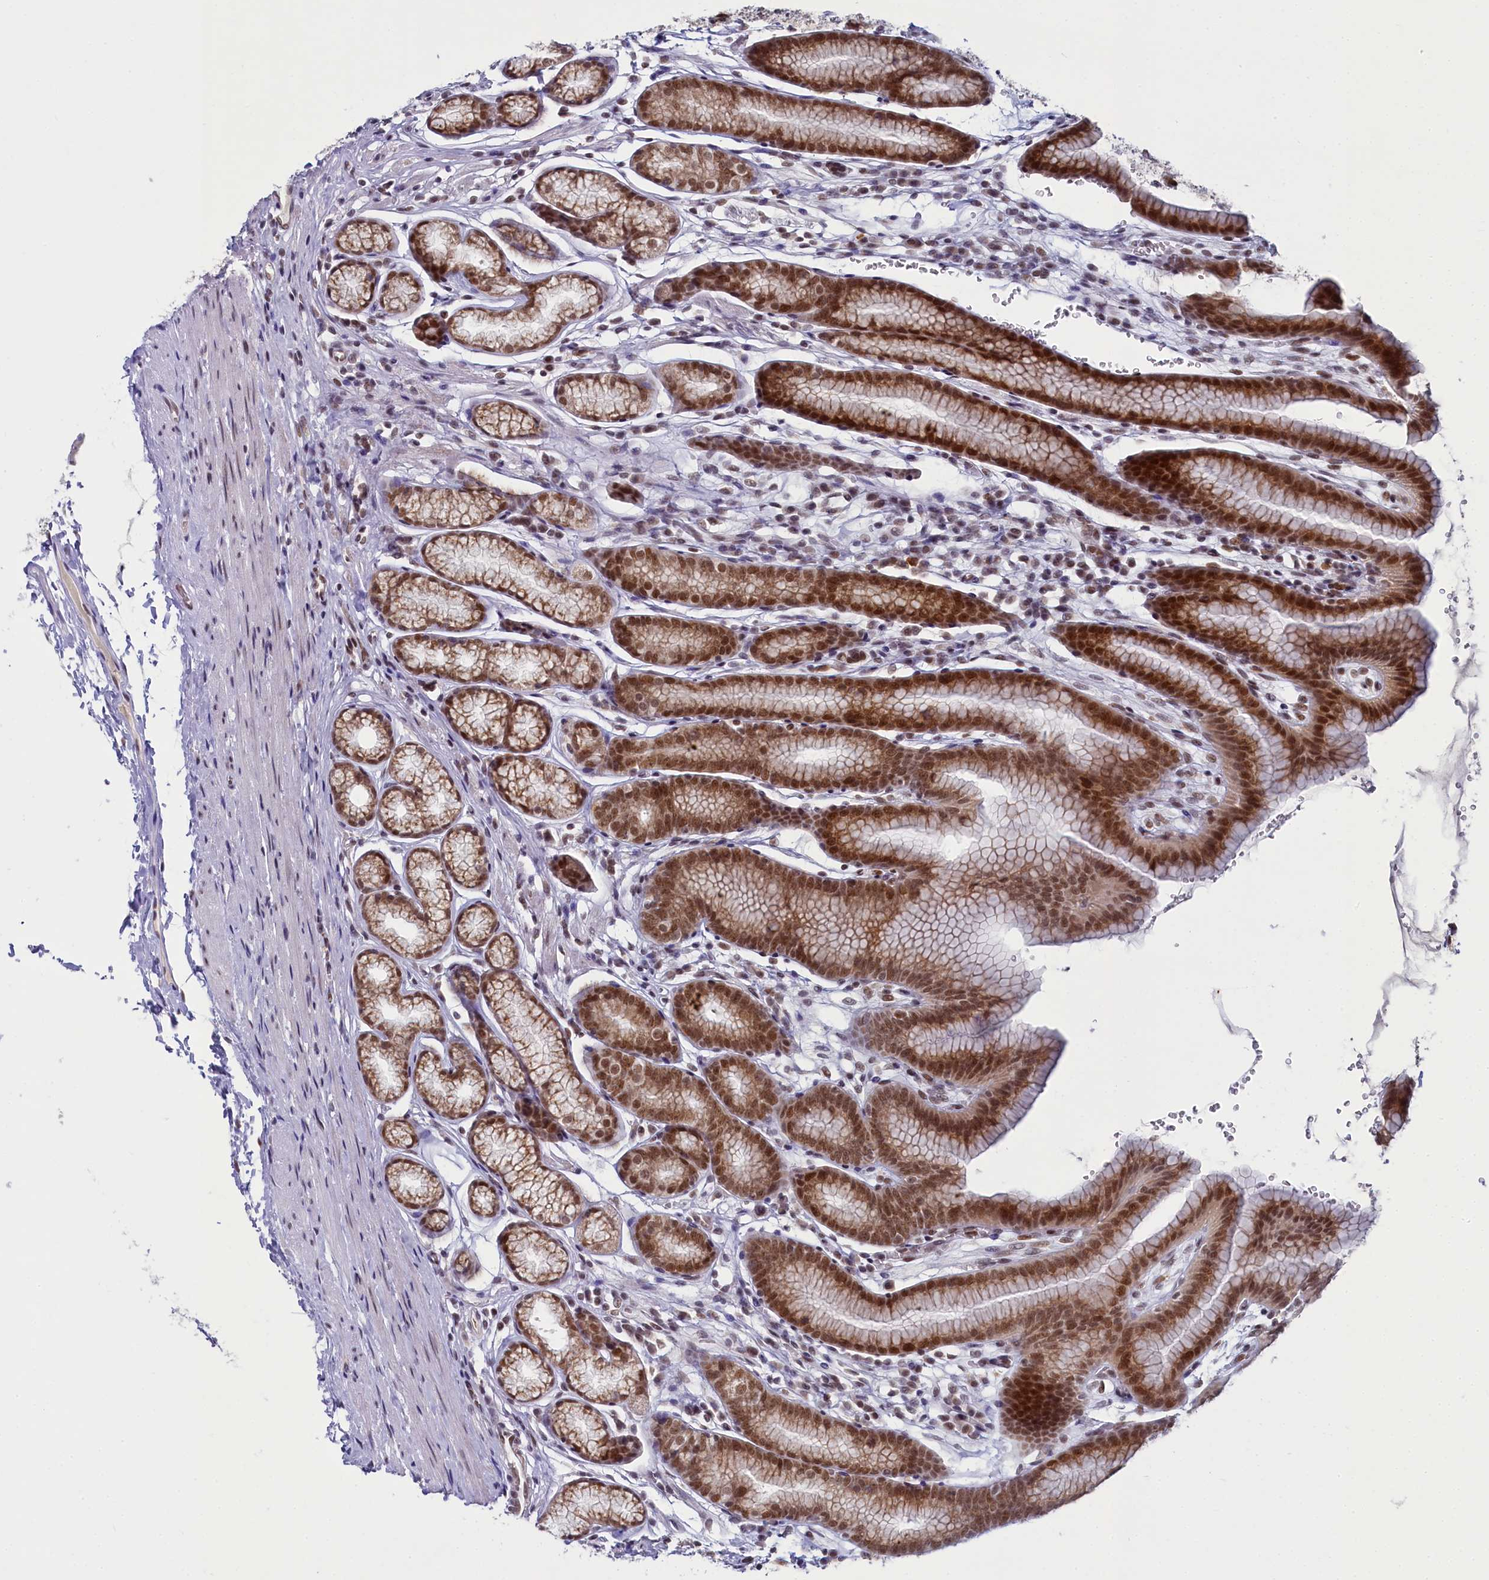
{"staining": {"intensity": "strong", "quantity": ">75%", "location": "cytoplasmic/membranous,nuclear"}, "tissue": "stomach", "cell_type": "Glandular cells", "image_type": "normal", "snomed": [{"axis": "morphology", "description": "Normal tissue, NOS"}, {"axis": "topography", "description": "Stomach"}], "caption": "Immunohistochemistry (IHC) image of unremarkable stomach: stomach stained using immunohistochemistry (IHC) shows high levels of strong protein expression localized specifically in the cytoplasmic/membranous,nuclear of glandular cells, appearing as a cytoplasmic/membranous,nuclear brown color.", "gene": "PPHLN1", "patient": {"sex": "male", "age": 42}}